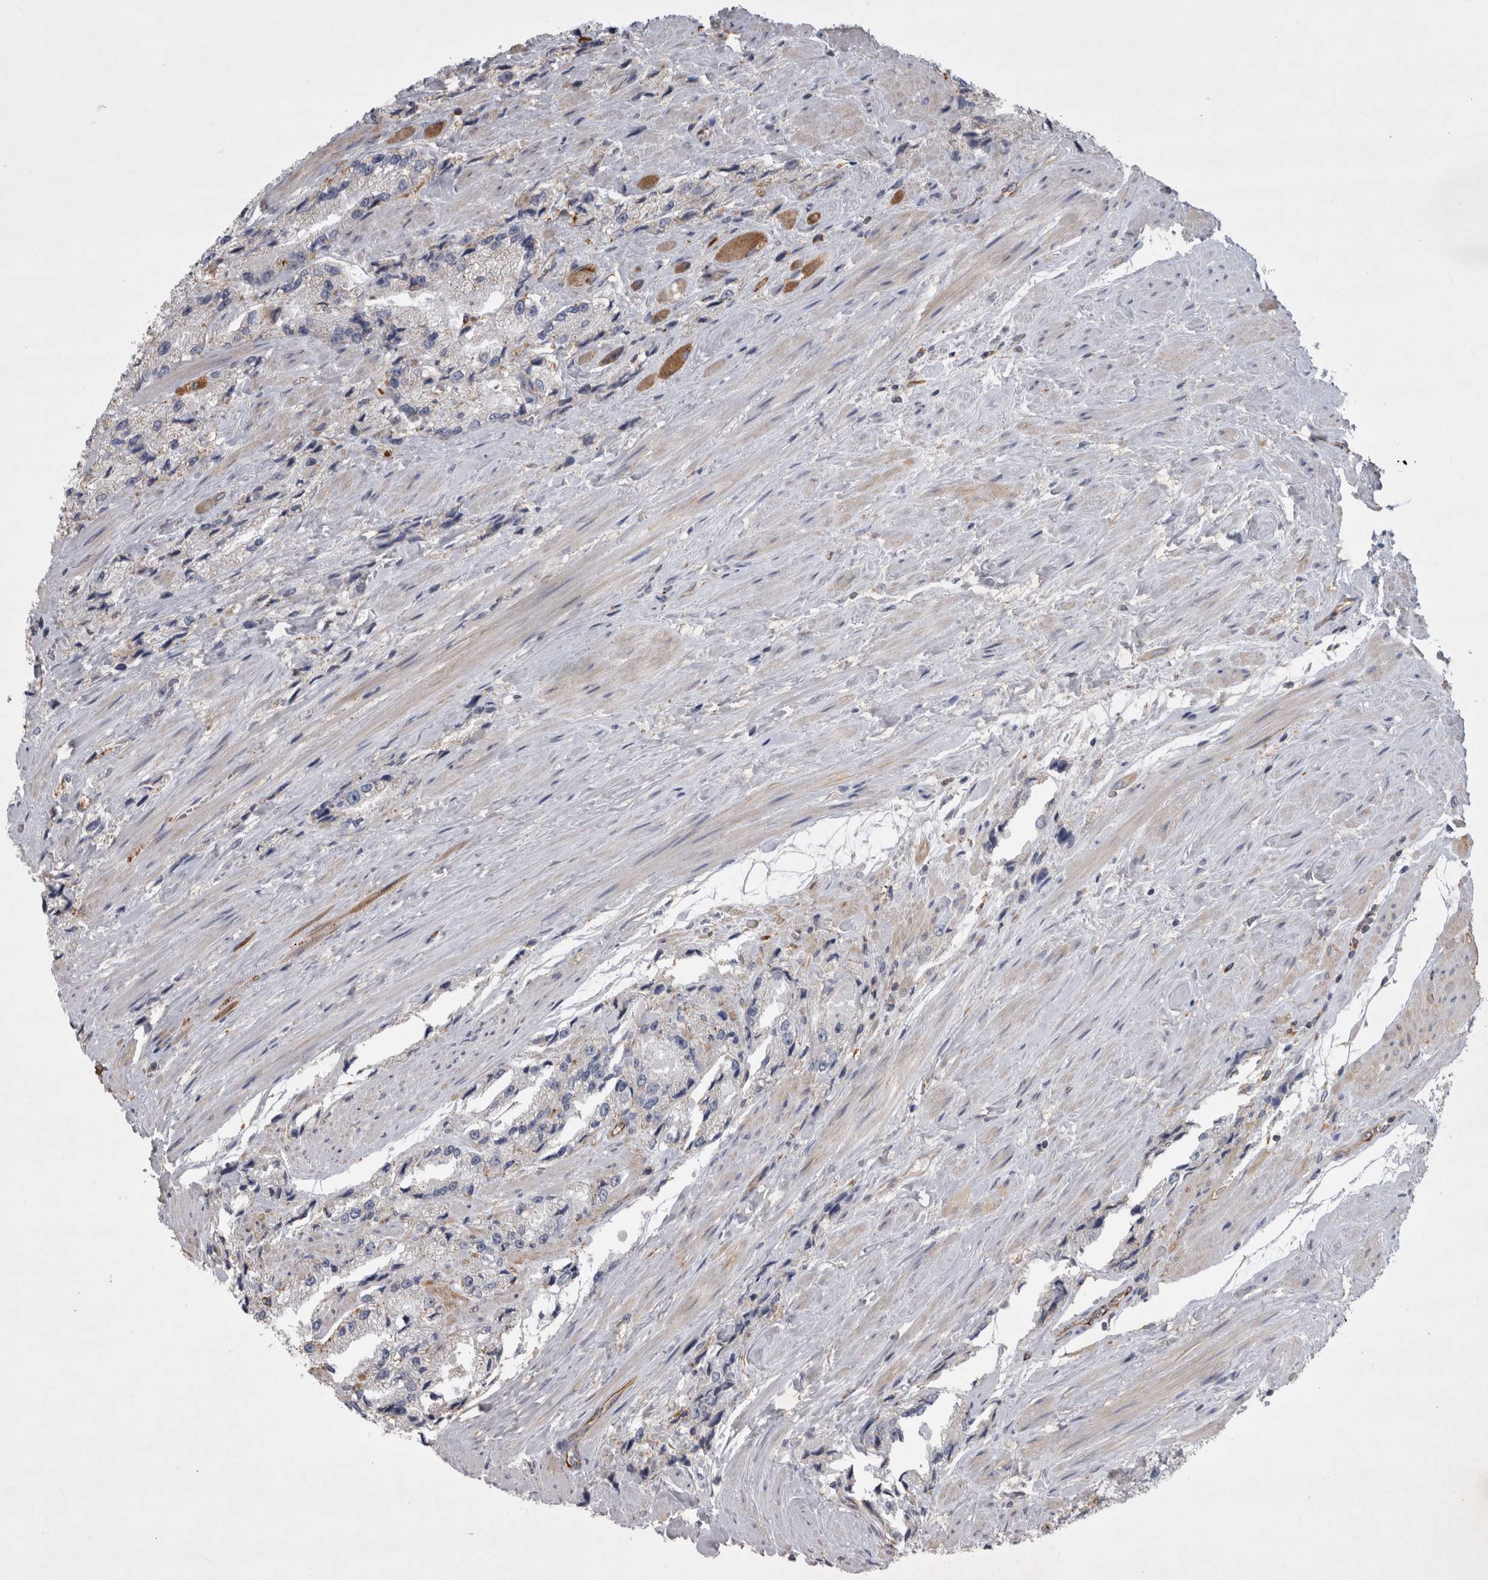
{"staining": {"intensity": "weak", "quantity": "<25%", "location": "cytoplasmic/membranous"}, "tissue": "prostate cancer", "cell_type": "Tumor cells", "image_type": "cancer", "snomed": [{"axis": "morphology", "description": "Adenocarcinoma, High grade"}, {"axis": "topography", "description": "Prostate"}], "caption": "Adenocarcinoma (high-grade) (prostate) was stained to show a protein in brown. There is no significant staining in tumor cells.", "gene": "STRADB", "patient": {"sex": "male", "age": 58}}